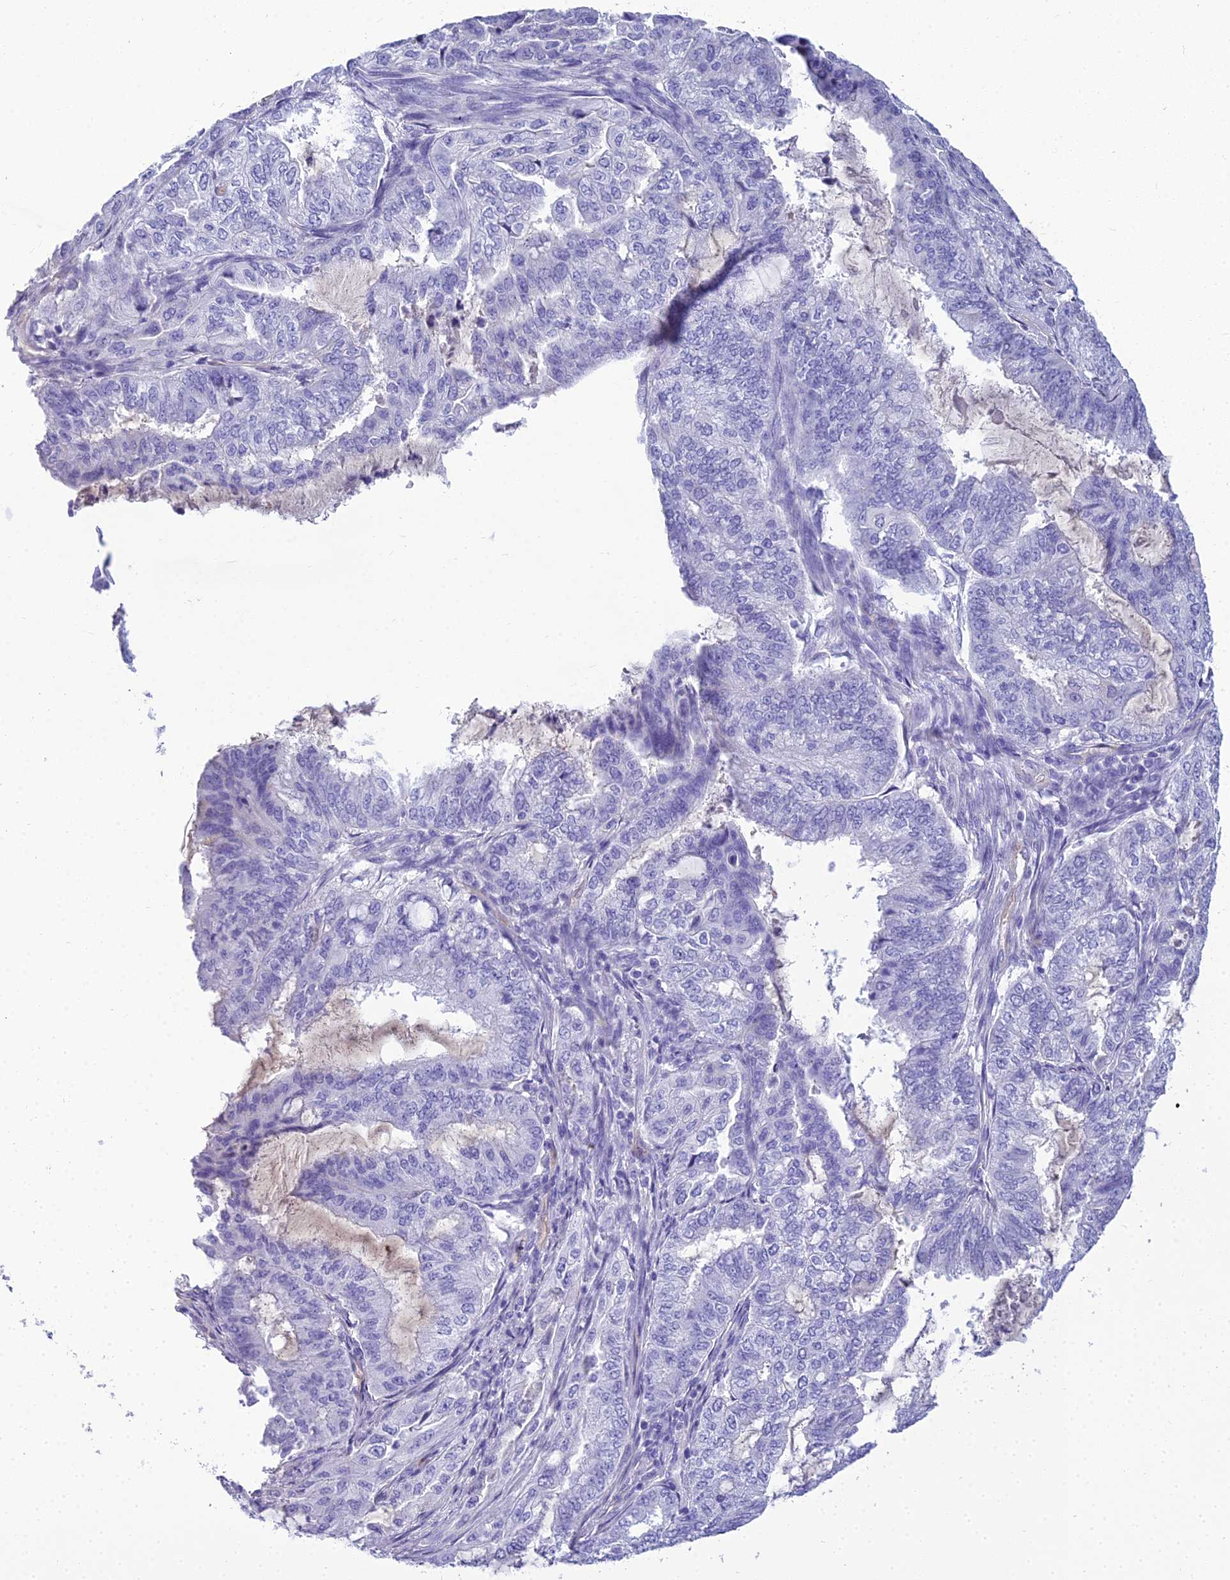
{"staining": {"intensity": "negative", "quantity": "none", "location": "none"}, "tissue": "endometrial cancer", "cell_type": "Tumor cells", "image_type": "cancer", "snomed": [{"axis": "morphology", "description": "Adenocarcinoma, NOS"}, {"axis": "topography", "description": "Endometrium"}], "caption": "Photomicrograph shows no significant protein expression in tumor cells of adenocarcinoma (endometrial).", "gene": "NINJ1", "patient": {"sex": "female", "age": 51}}